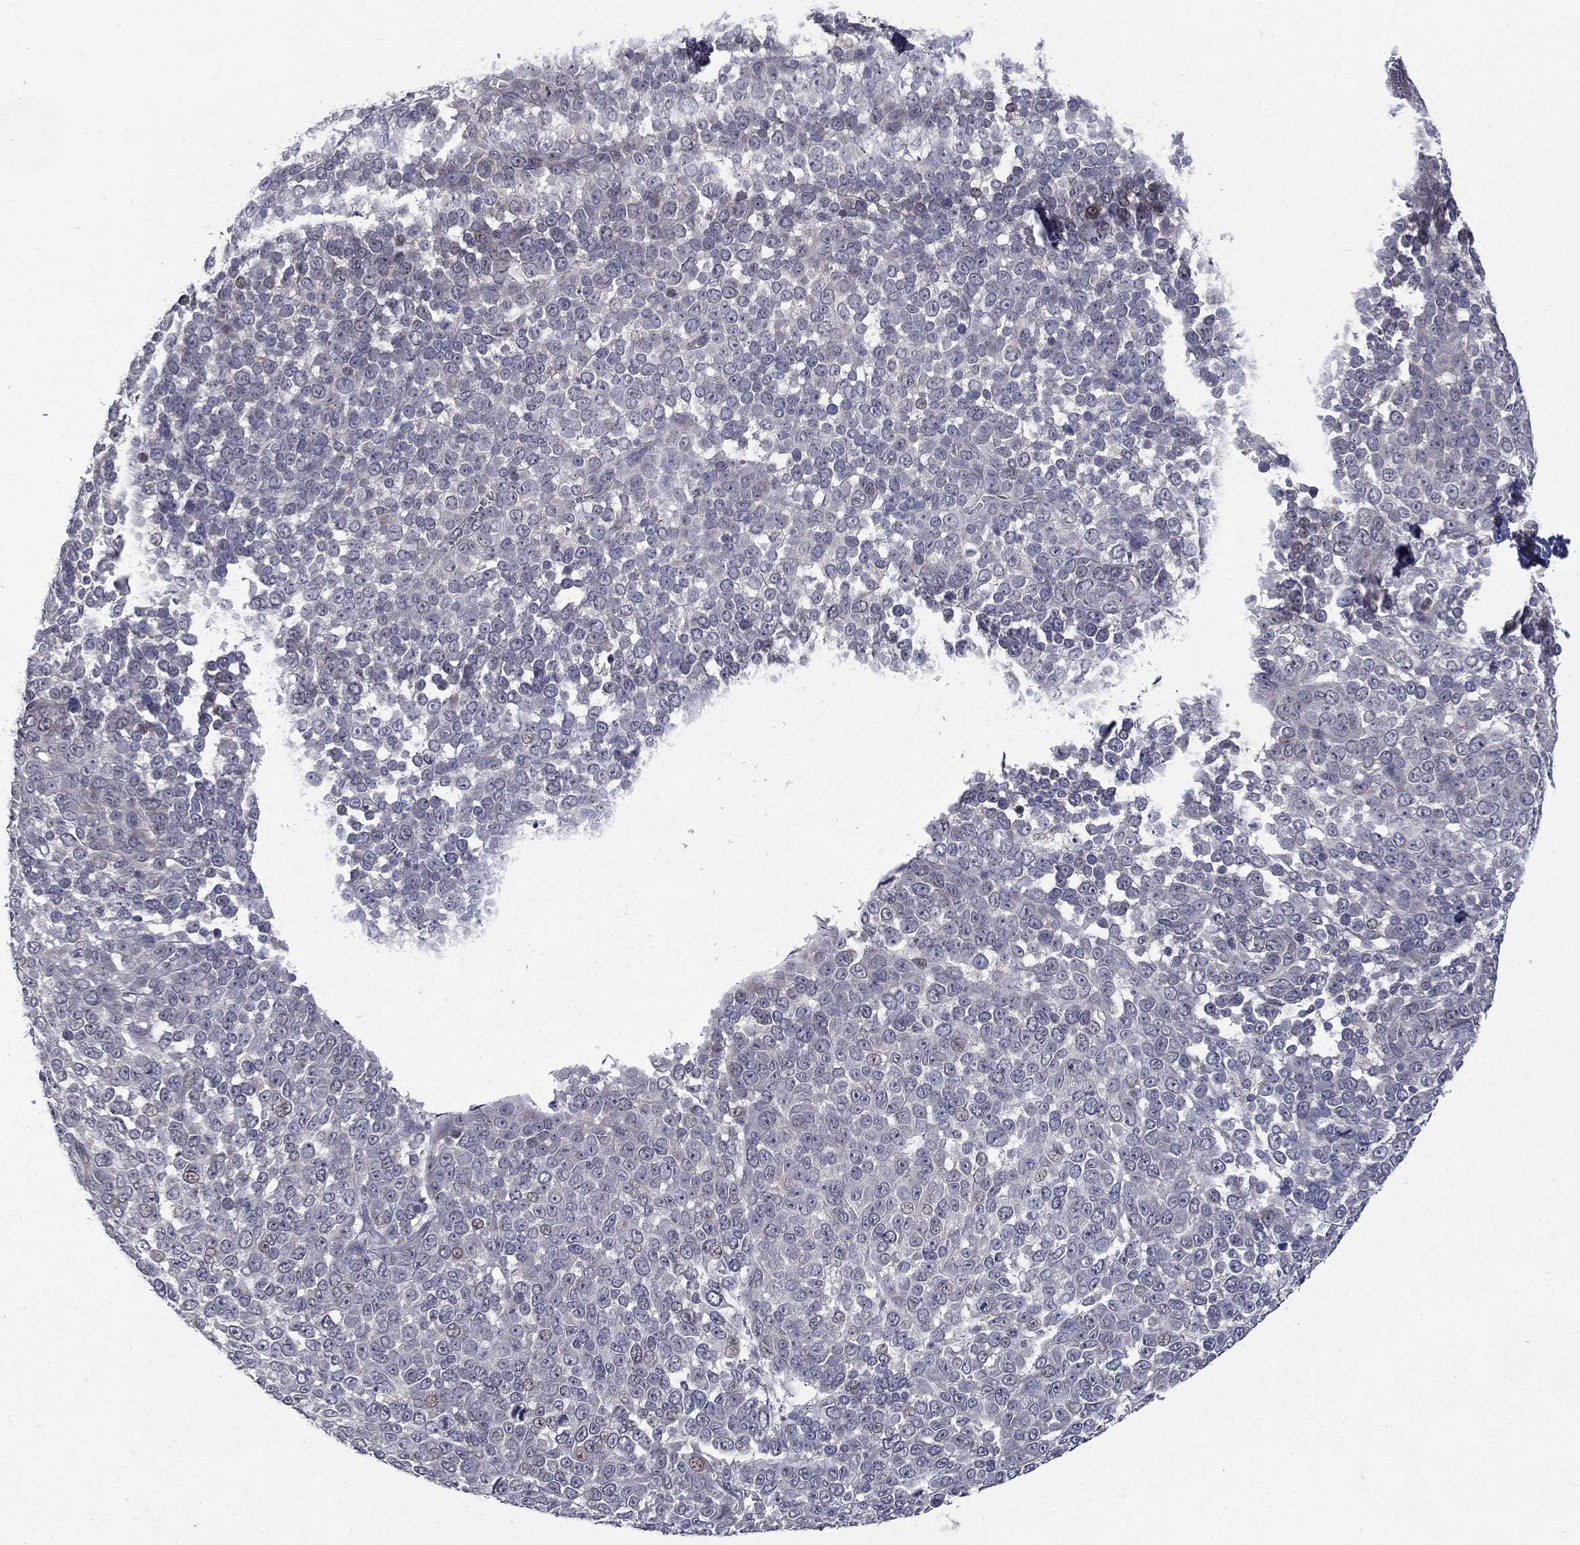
{"staining": {"intensity": "negative", "quantity": "none", "location": "none"}, "tissue": "melanoma", "cell_type": "Tumor cells", "image_type": "cancer", "snomed": [{"axis": "morphology", "description": "Malignant melanoma, NOS"}, {"axis": "topography", "description": "Skin"}], "caption": "Immunohistochemistry image of neoplastic tissue: human malignant melanoma stained with DAB shows no significant protein expression in tumor cells. Brightfield microscopy of immunohistochemistry stained with DAB (brown) and hematoxylin (blue), captured at high magnification.", "gene": "FAM3B", "patient": {"sex": "female", "age": 95}}